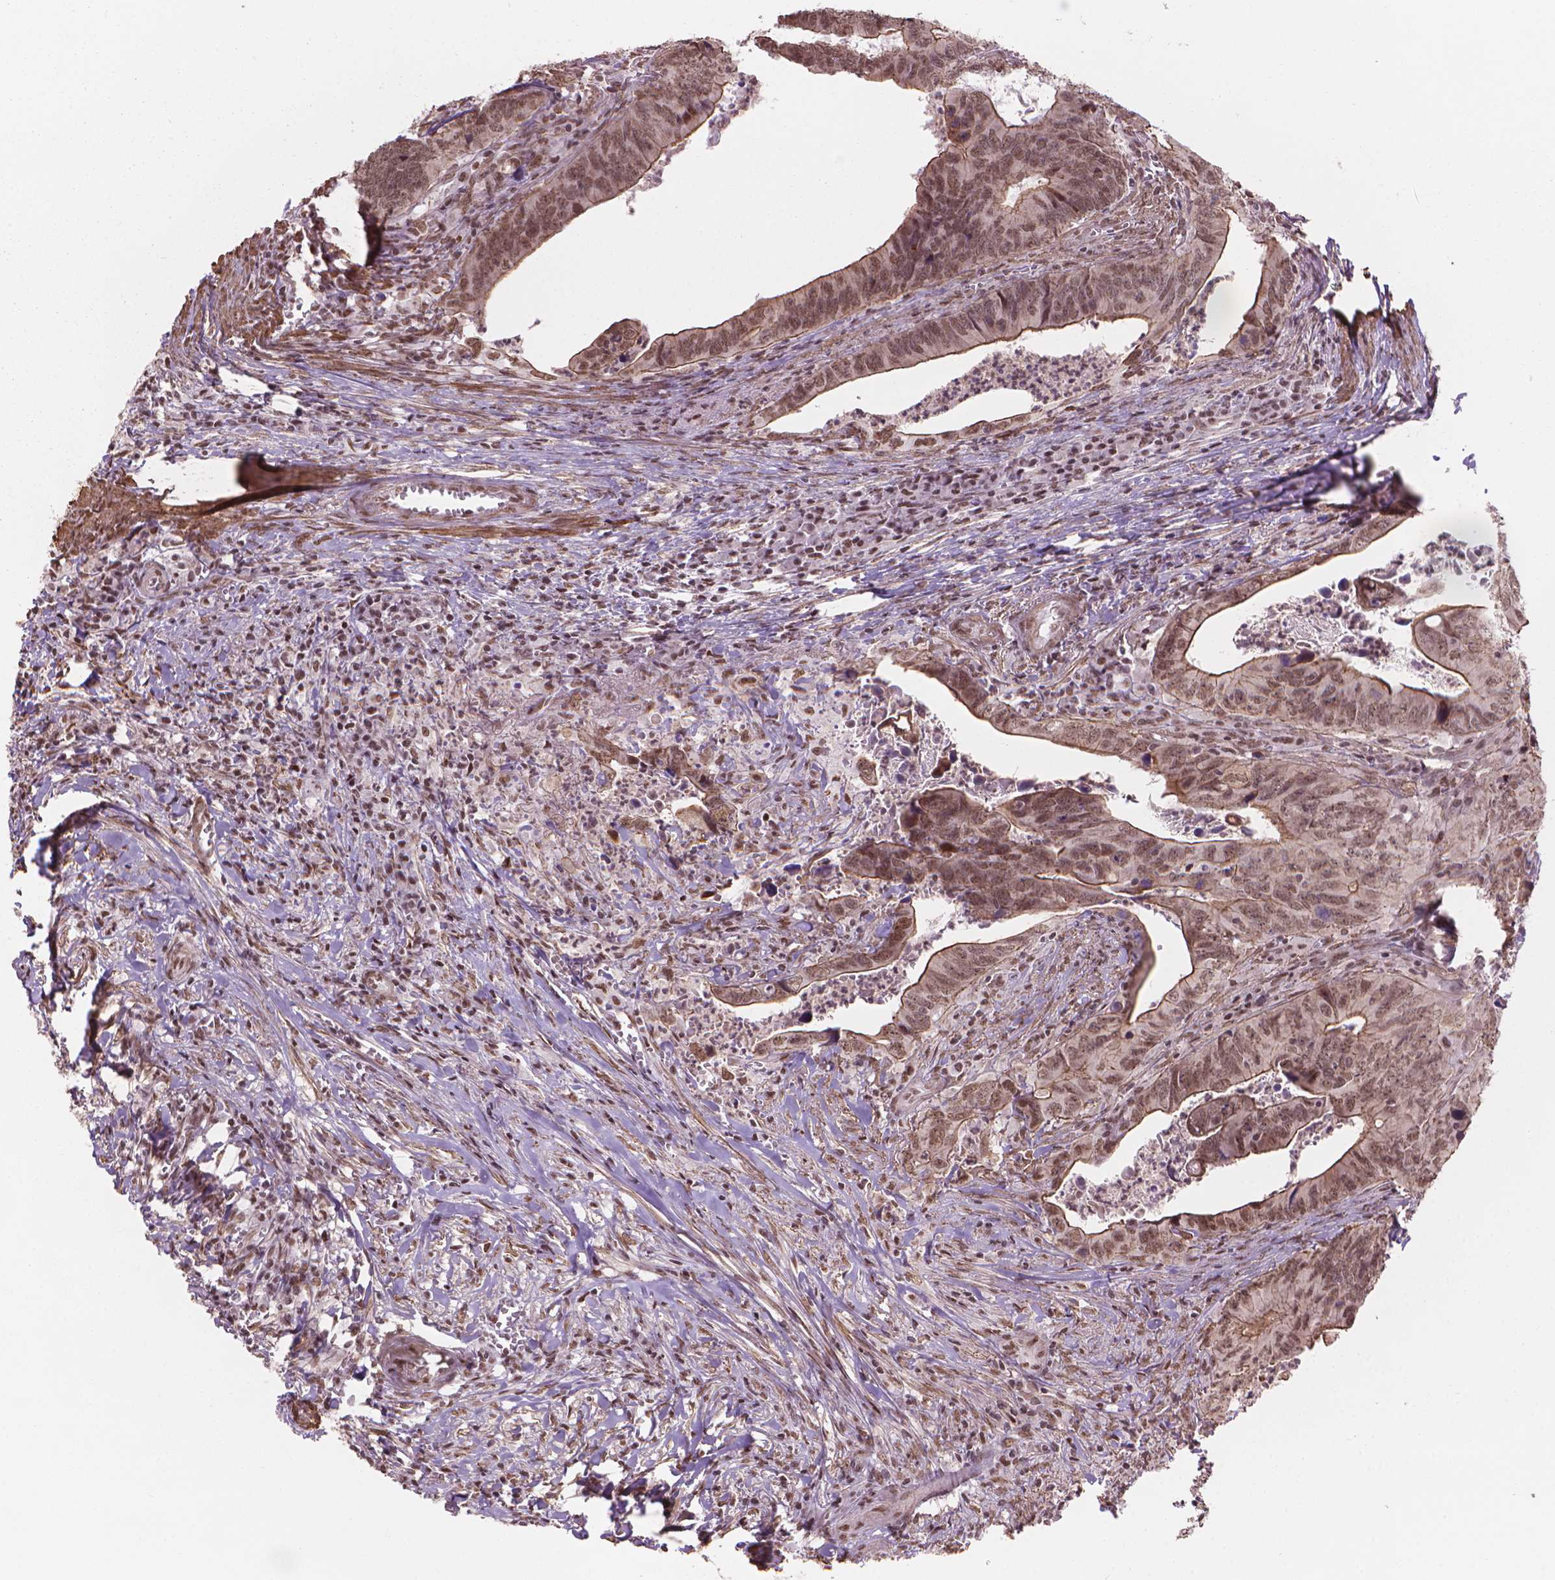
{"staining": {"intensity": "moderate", "quantity": ">75%", "location": "cytoplasmic/membranous,nuclear"}, "tissue": "colorectal cancer", "cell_type": "Tumor cells", "image_type": "cancer", "snomed": [{"axis": "morphology", "description": "Adenocarcinoma, NOS"}, {"axis": "topography", "description": "Colon"}], "caption": "Immunohistochemistry (IHC) micrograph of neoplastic tissue: human colorectal cancer (adenocarcinoma) stained using immunohistochemistry shows medium levels of moderate protein expression localized specifically in the cytoplasmic/membranous and nuclear of tumor cells, appearing as a cytoplasmic/membranous and nuclear brown color.", "gene": "HOXD4", "patient": {"sex": "female", "age": 82}}